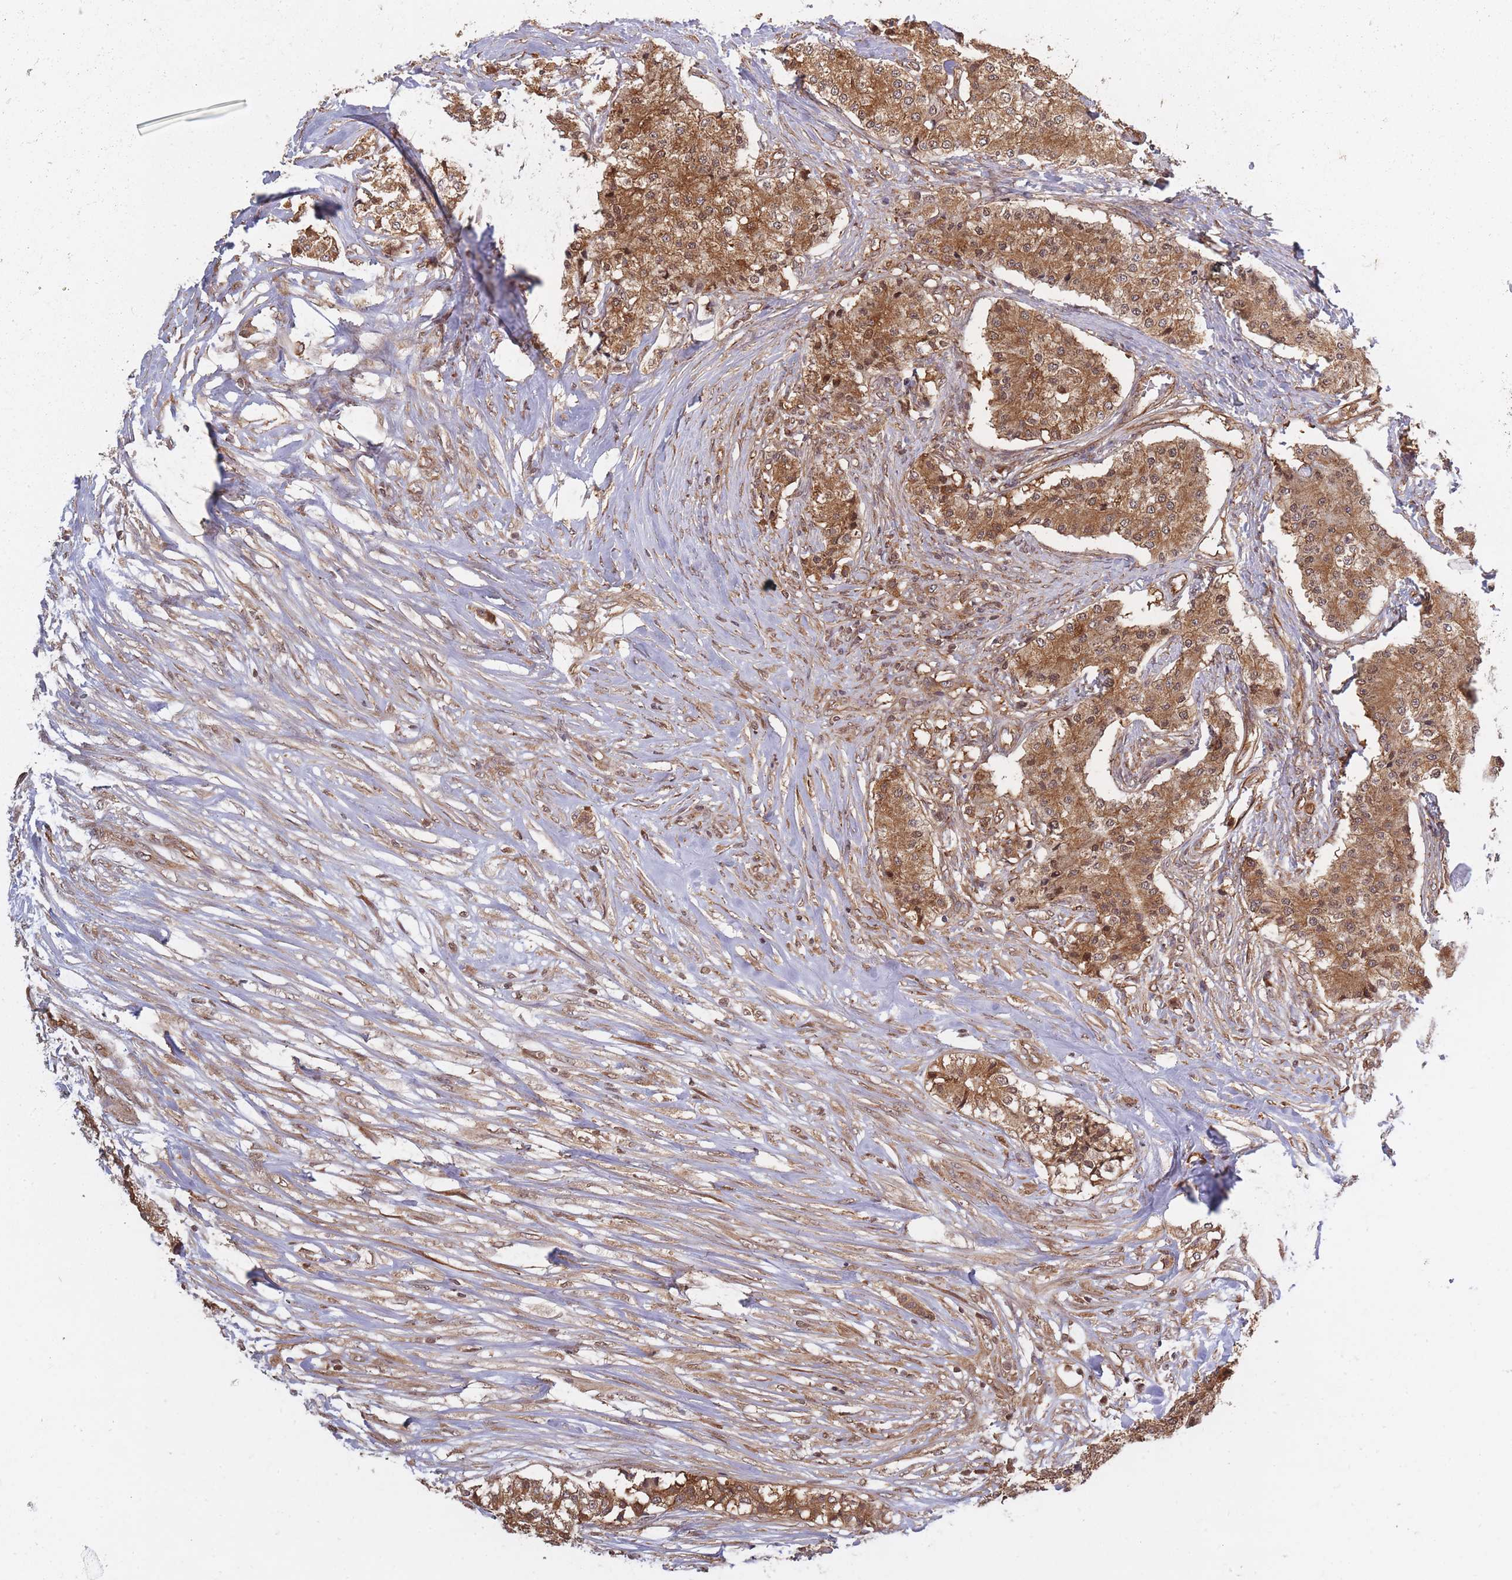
{"staining": {"intensity": "moderate", "quantity": ">75%", "location": "cytoplasmic/membranous,nuclear"}, "tissue": "carcinoid", "cell_type": "Tumor cells", "image_type": "cancer", "snomed": [{"axis": "morphology", "description": "Carcinoid, malignant, NOS"}, {"axis": "topography", "description": "Colon"}], "caption": "DAB immunohistochemical staining of human carcinoid (malignant) exhibits moderate cytoplasmic/membranous and nuclear protein positivity in about >75% of tumor cells.", "gene": "ARL13B", "patient": {"sex": "female", "age": 52}}